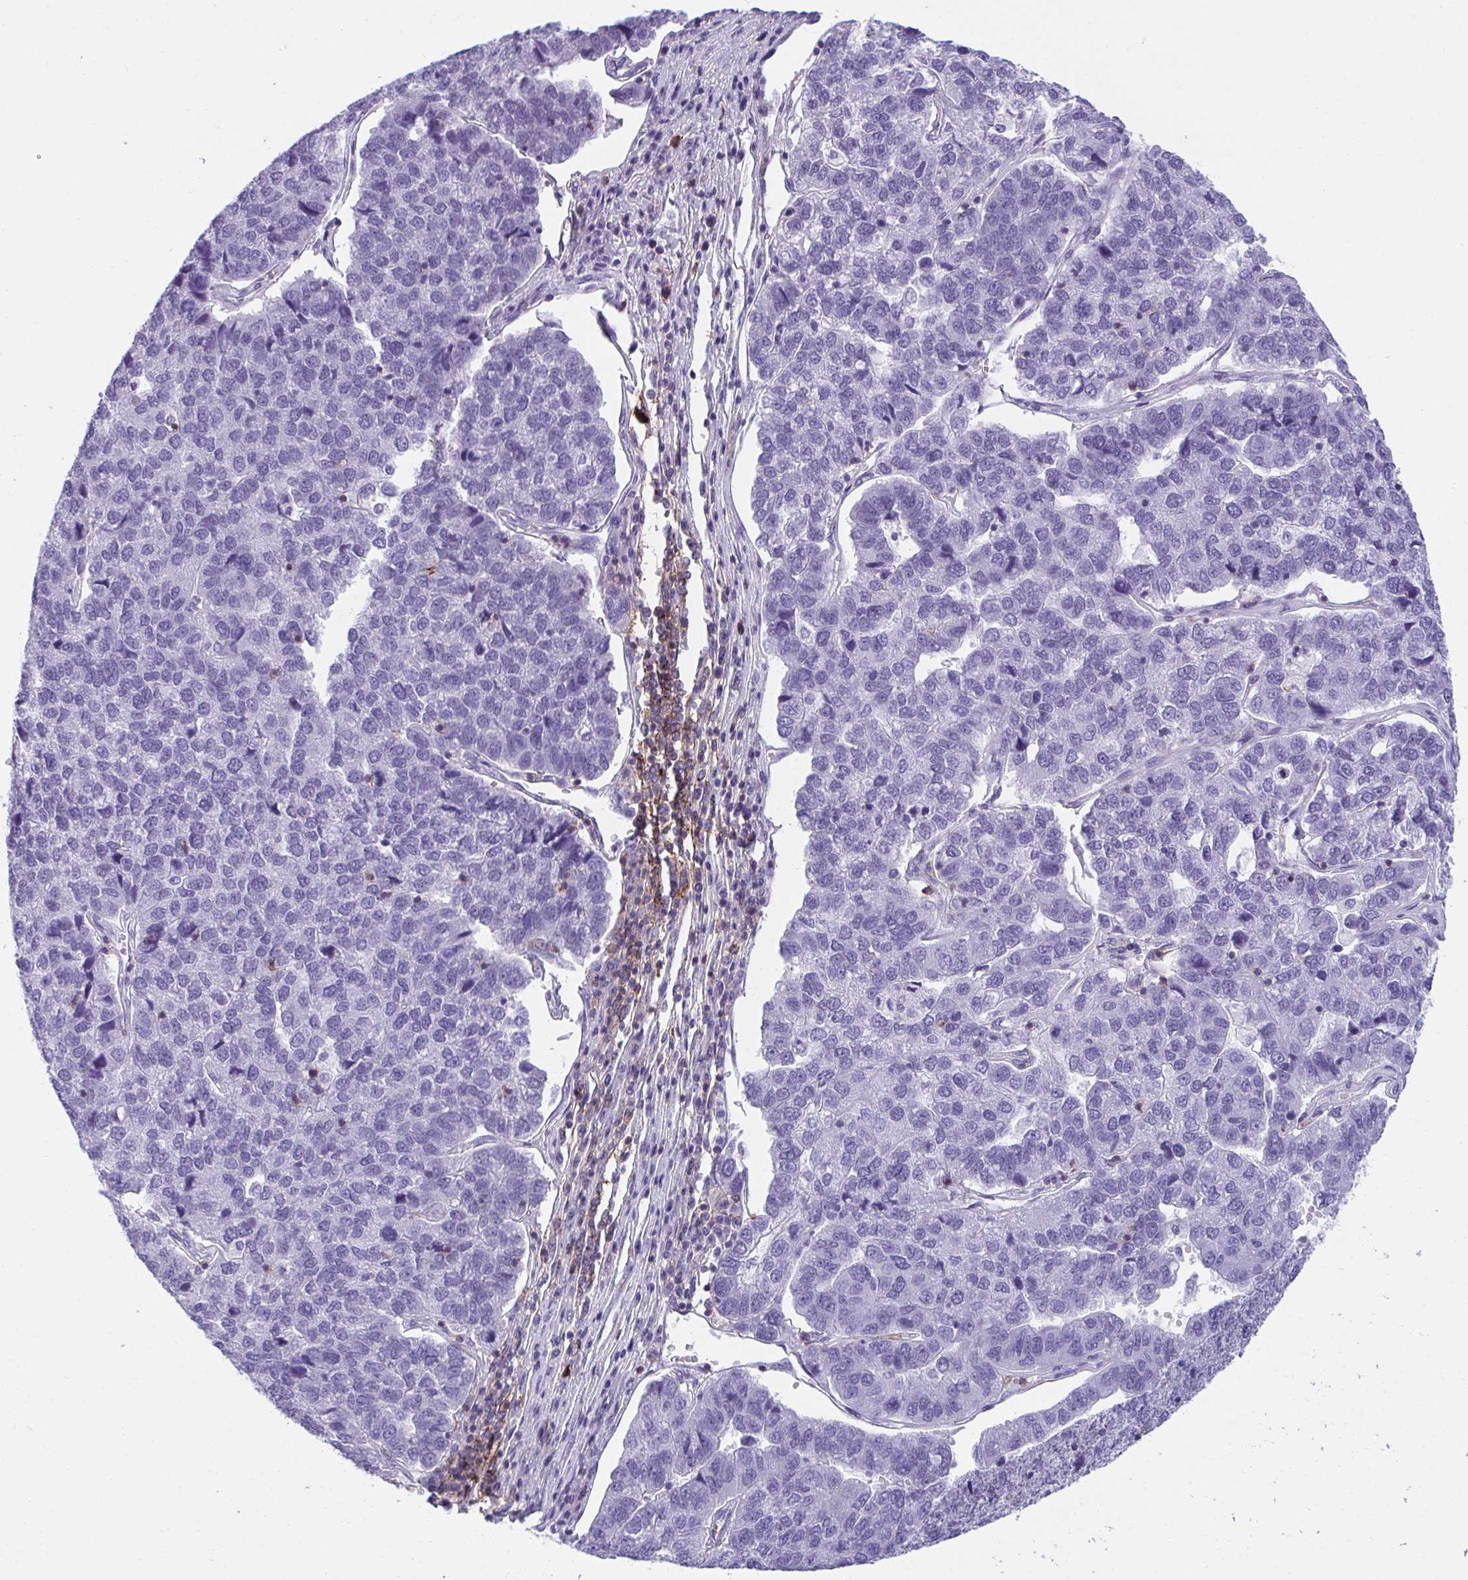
{"staining": {"intensity": "negative", "quantity": "none", "location": "none"}, "tissue": "pancreatic cancer", "cell_type": "Tumor cells", "image_type": "cancer", "snomed": [{"axis": "morphology", "description": "Adenocarcinoma, NOS"}, {"axis": "topography", "description": "Pancreas"}], "caption": "Pancreatic adenocarcinoma stained for a protein using IHC shows no staining tumor cells.", "gene": "SPN", "patient": {"sex": "female", "age": 61}}